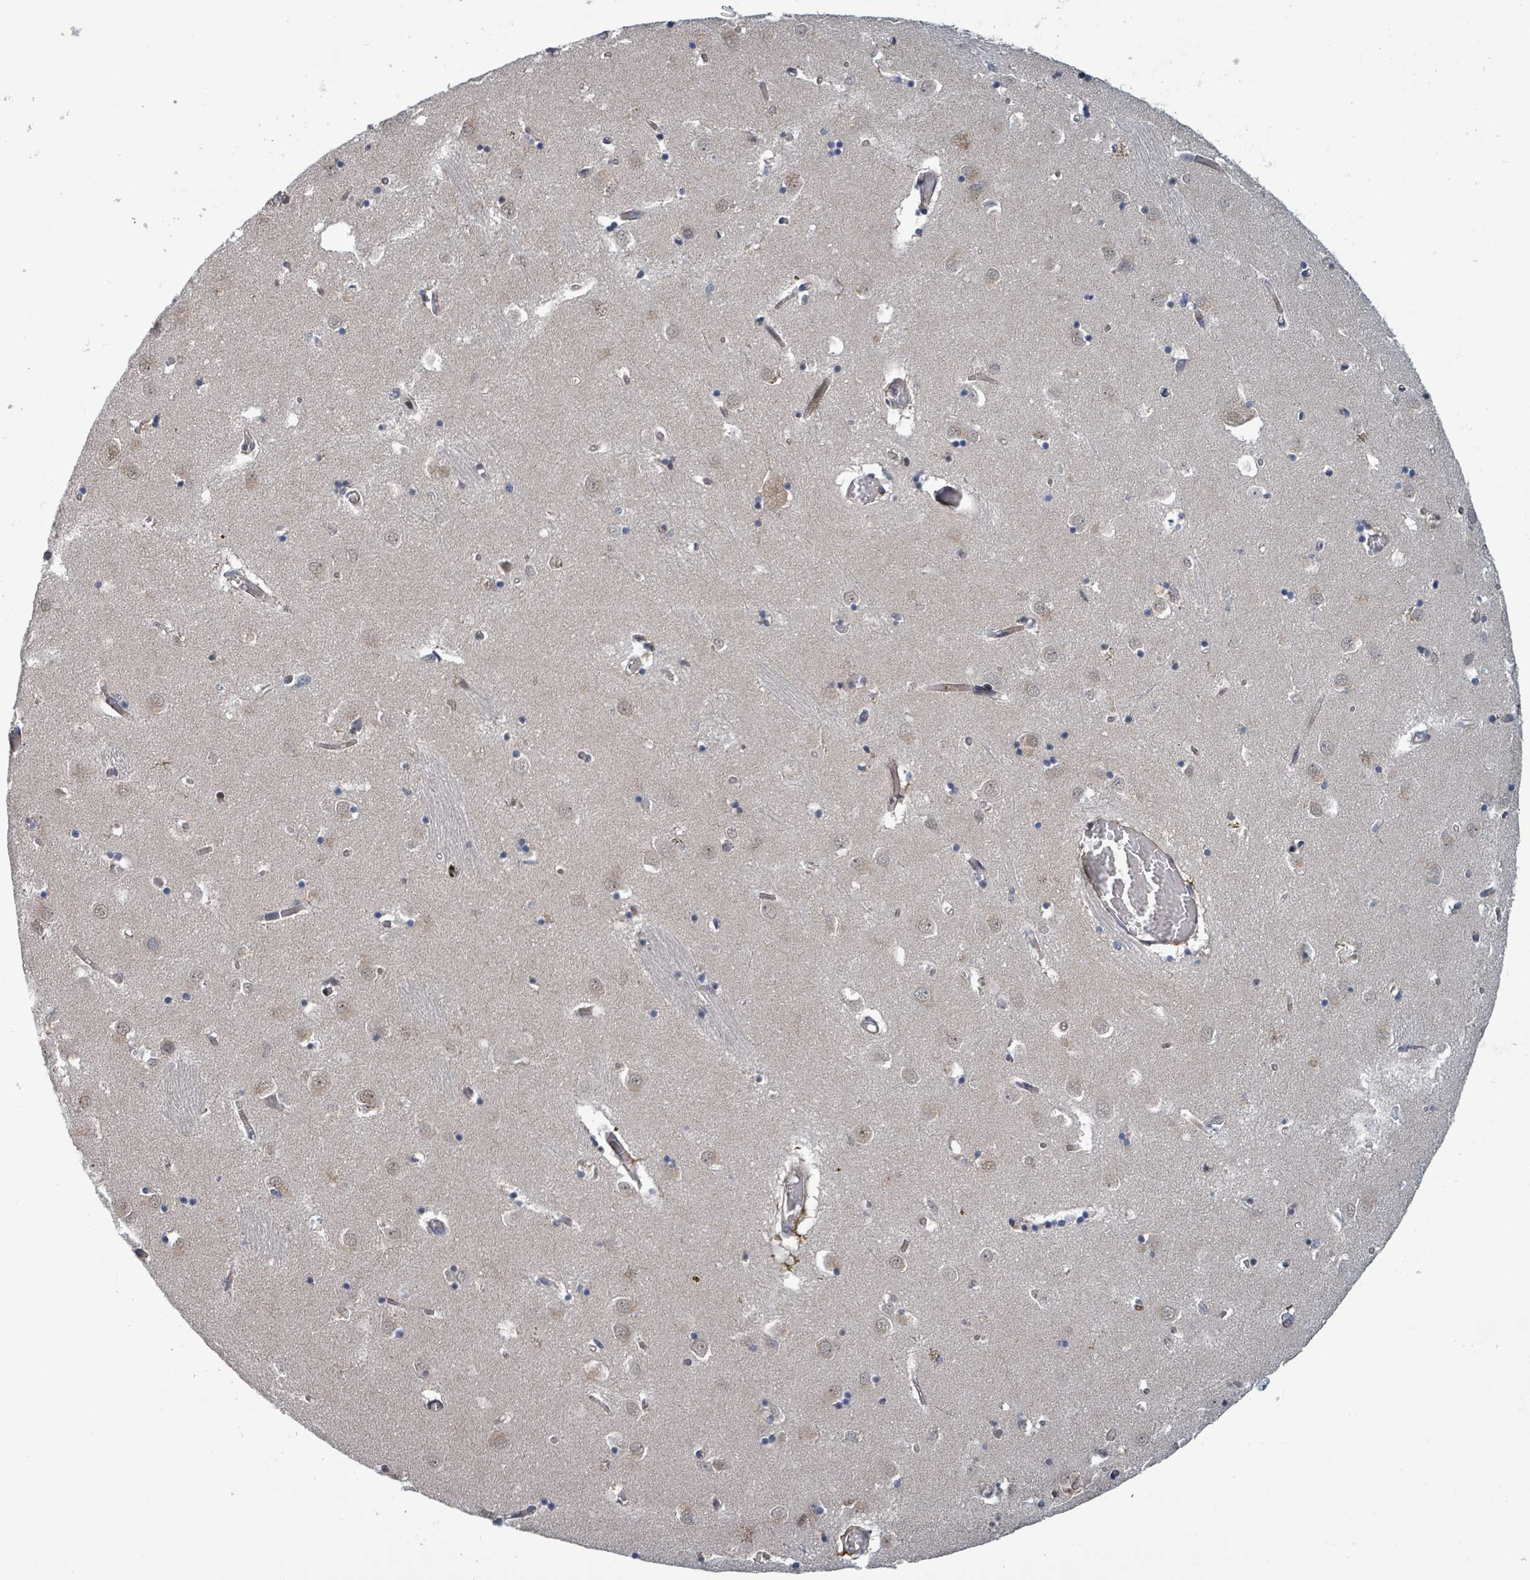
{"staining": {"intensity": "moderate", "quantity": "<25%", "location": "nuclear"}, "tissue": "caudate", "cell_type": "Glial cells", "image_type": "normal", "snomed": [{"axis": "morphology", "description": "Normal tissue, NOS"}, {"axis": "topography", "description": "Lateral ventricle wall"}], "caption": "Immunohistochemistry image of benign human caudate stained for a protein (brown), which displays low levels of moderate nuclear positivity in approximately <25% of glial cells.", "gene": "GTF3C1", "patient": {"sex": "male", "age": 70}}